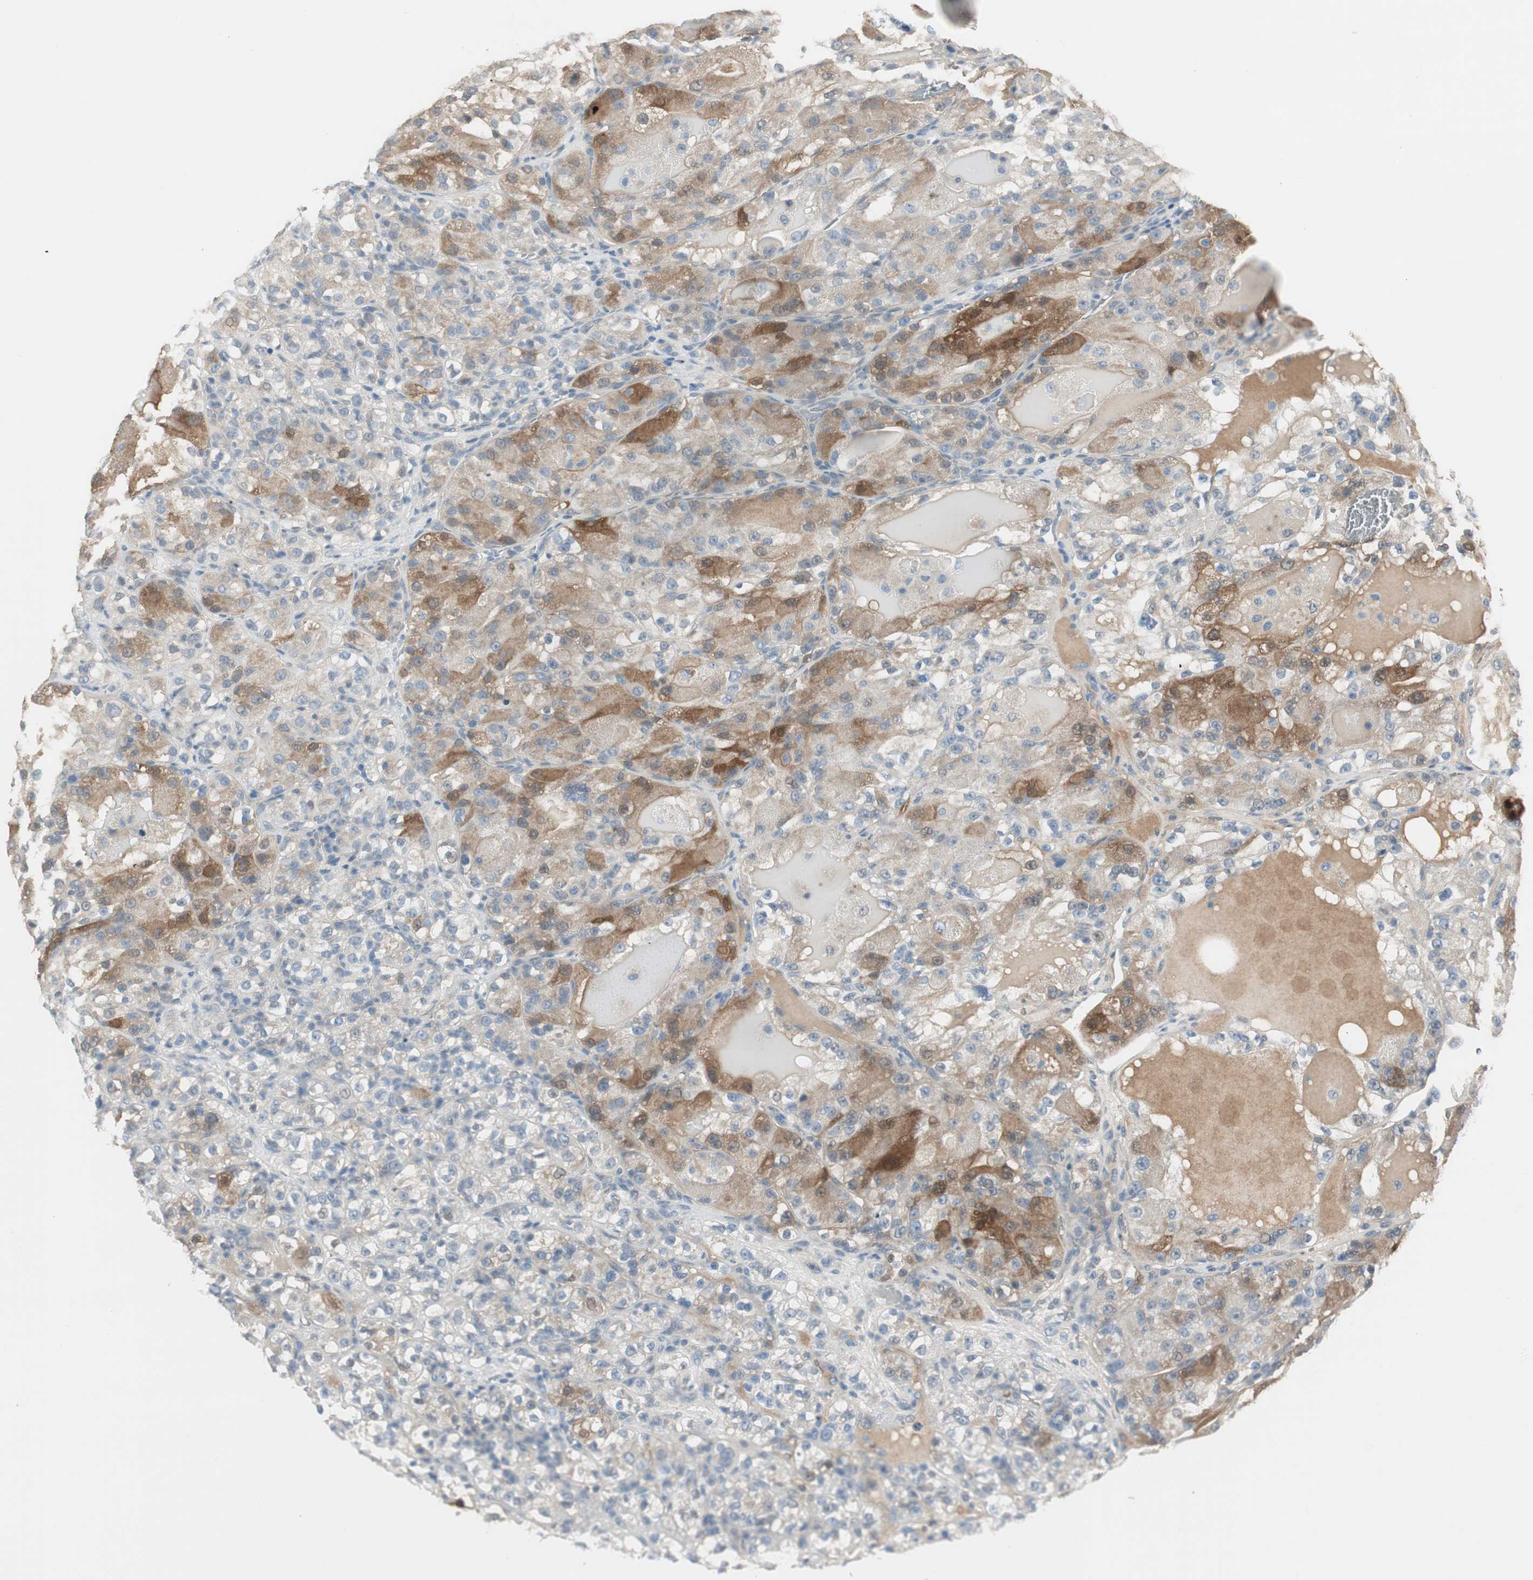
{"staining": {"intensity": "moderate", "quantity": "25%-75%", "location": "cytoplasmic/membranous"}, "tissue": "renal cancer", "cell_type": "Tumor cells", "image_type": "cancer", "snomed": [{"axis": "morphology", "description": "Normal tissue, NOS"}, {"axis": "morphology", "description": "Adenocarcinoma, NOS"}, {"axis": "topography", "description": "Kidney"}], "caption": "This image shows immunohistochemistry (IHC) staining of human adenocarcinoma (renal), with medium moderate cytoplasmic/membranous expression in about 25%-75% of tumor cells.", "gene": "EVA1A", "patient": {"sex": "male", "age": 61}}